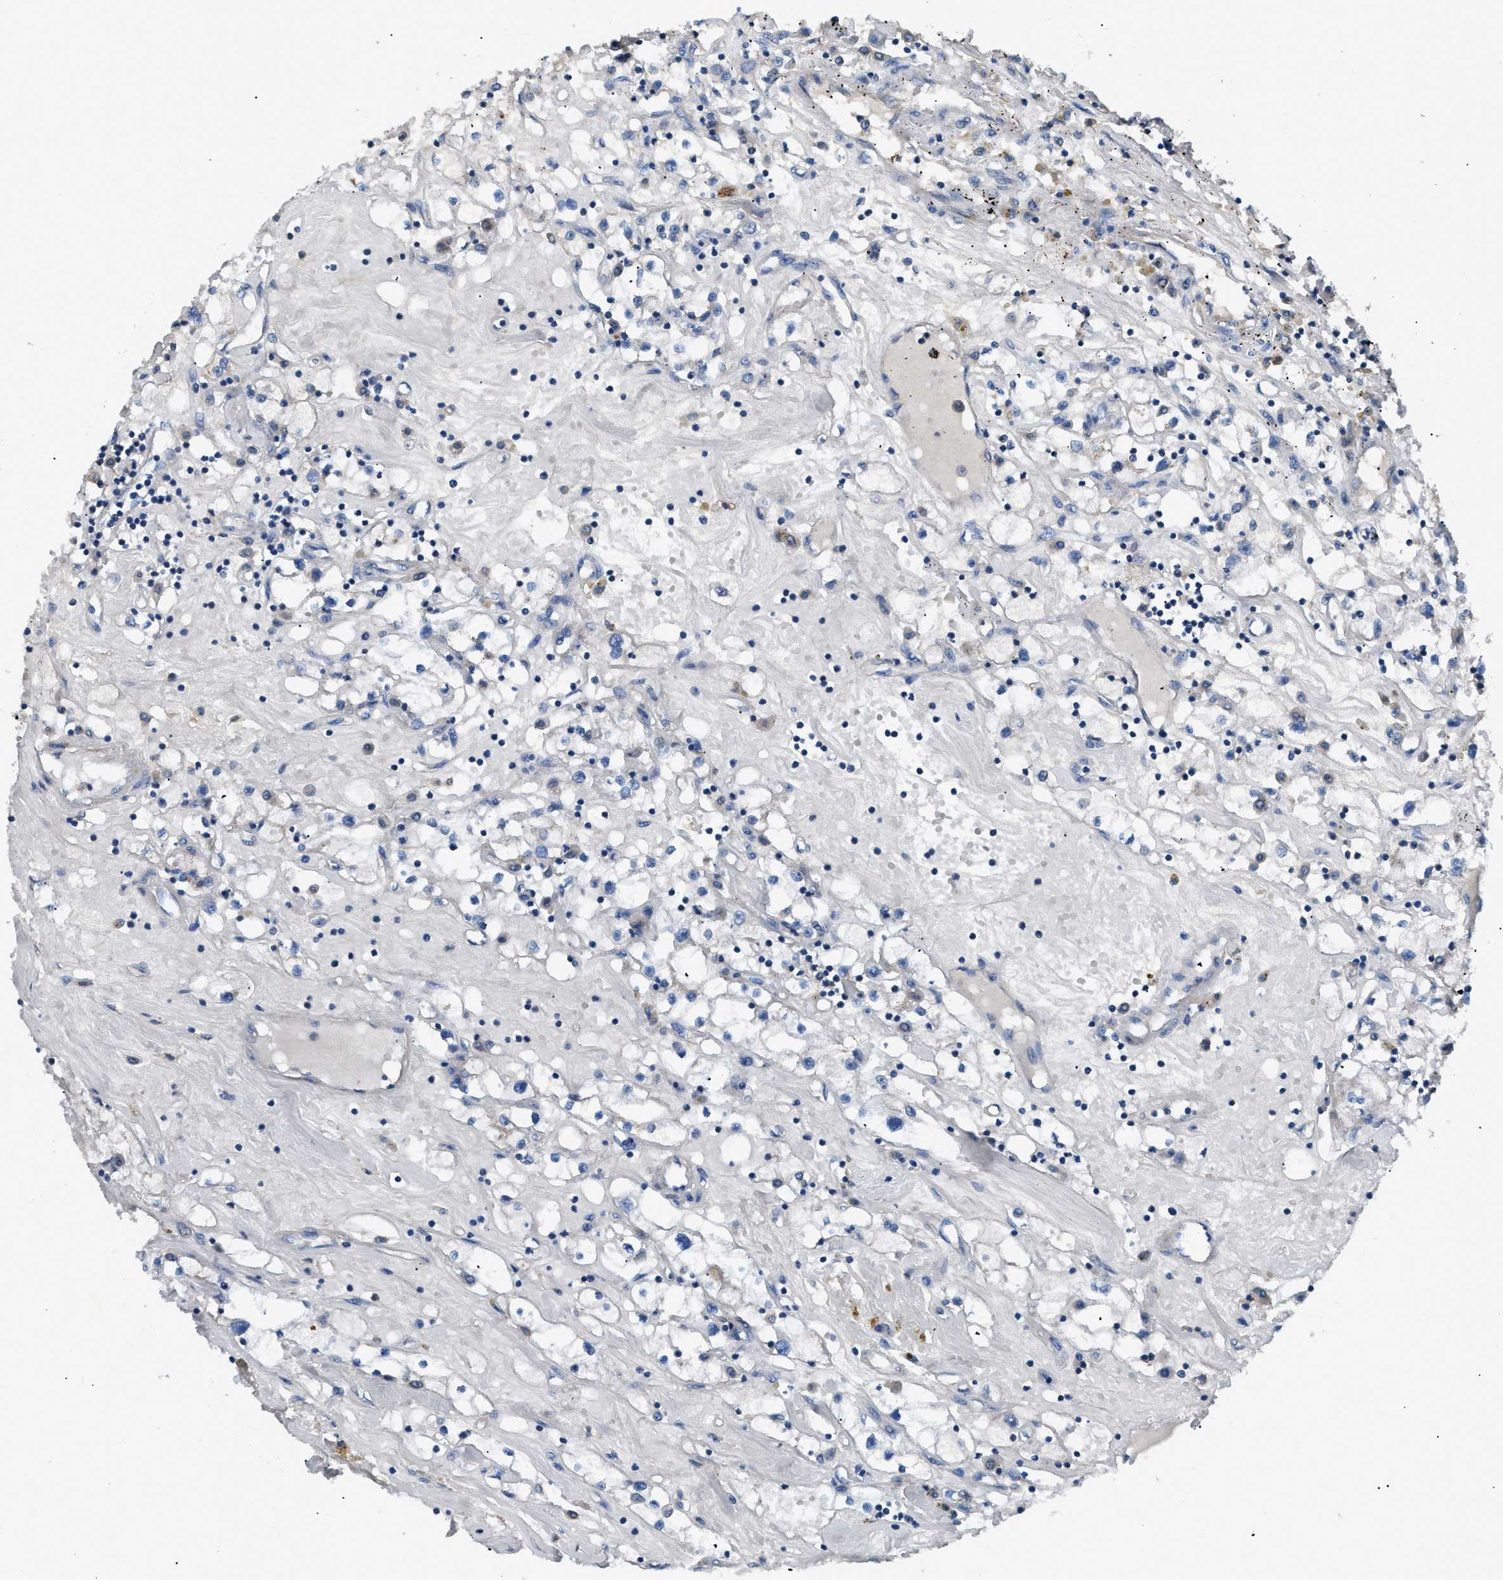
{"staining": {"intensity": "negative", "quantity": "none", "location": "none"}, "tissue": "renal cancer", "cell_type": "Tumor cells", "image_type": "cancer", "snomed": [{"axis": "morphology", "description": "Adenocarcinoma, NOS"}, {"axis": "topography", "description": "Kidney"}], "caption": "This micrograph is of renal adenocarcinoma stained with IHC to label a protein in brown with the nuclei are counter-stained blue. There is no staining in tumor cells.", "gene": "SGCZ", "patient": {"sex": "male", "age": 56}}